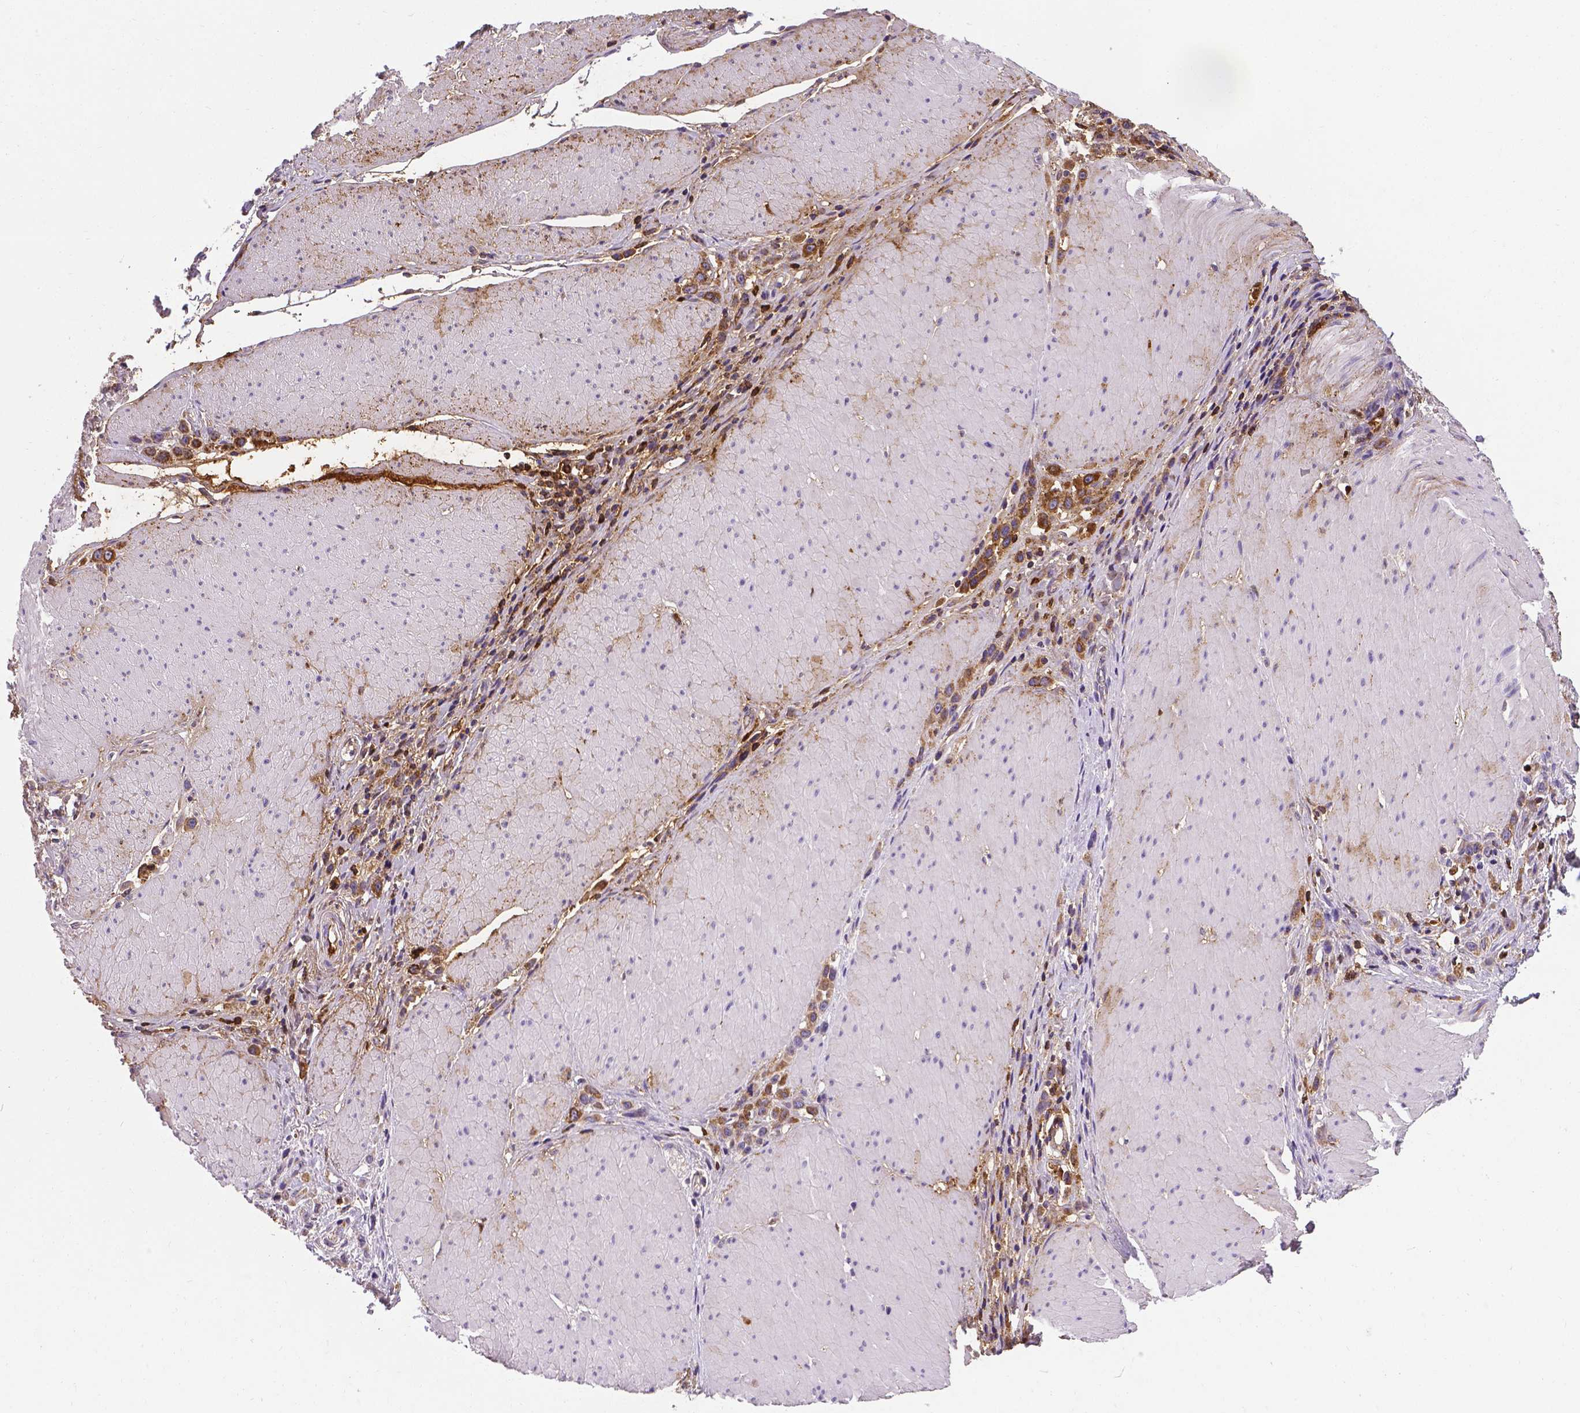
{"staining": {"intensity": "strong", "quantity": "25%-75%", "location": "cytoplasmic/membranous"}, "tissue": "stomach cancer", "cell_type": "Tumor cells", "image_type": "cancer", "snomed": [{"axis": "morphology", "description": "Adenocarcinoma, NOS"}, {"axis": "topography", "description": "Stomach"}], "caption": "Tumor cells demonstrate strong cytoplasmic/membranous expression in approximately 25%-75% of cells in adenocarcinoma (stomach).", "gene": "APOE", "patient": {"sex": "male", "age": 47}}